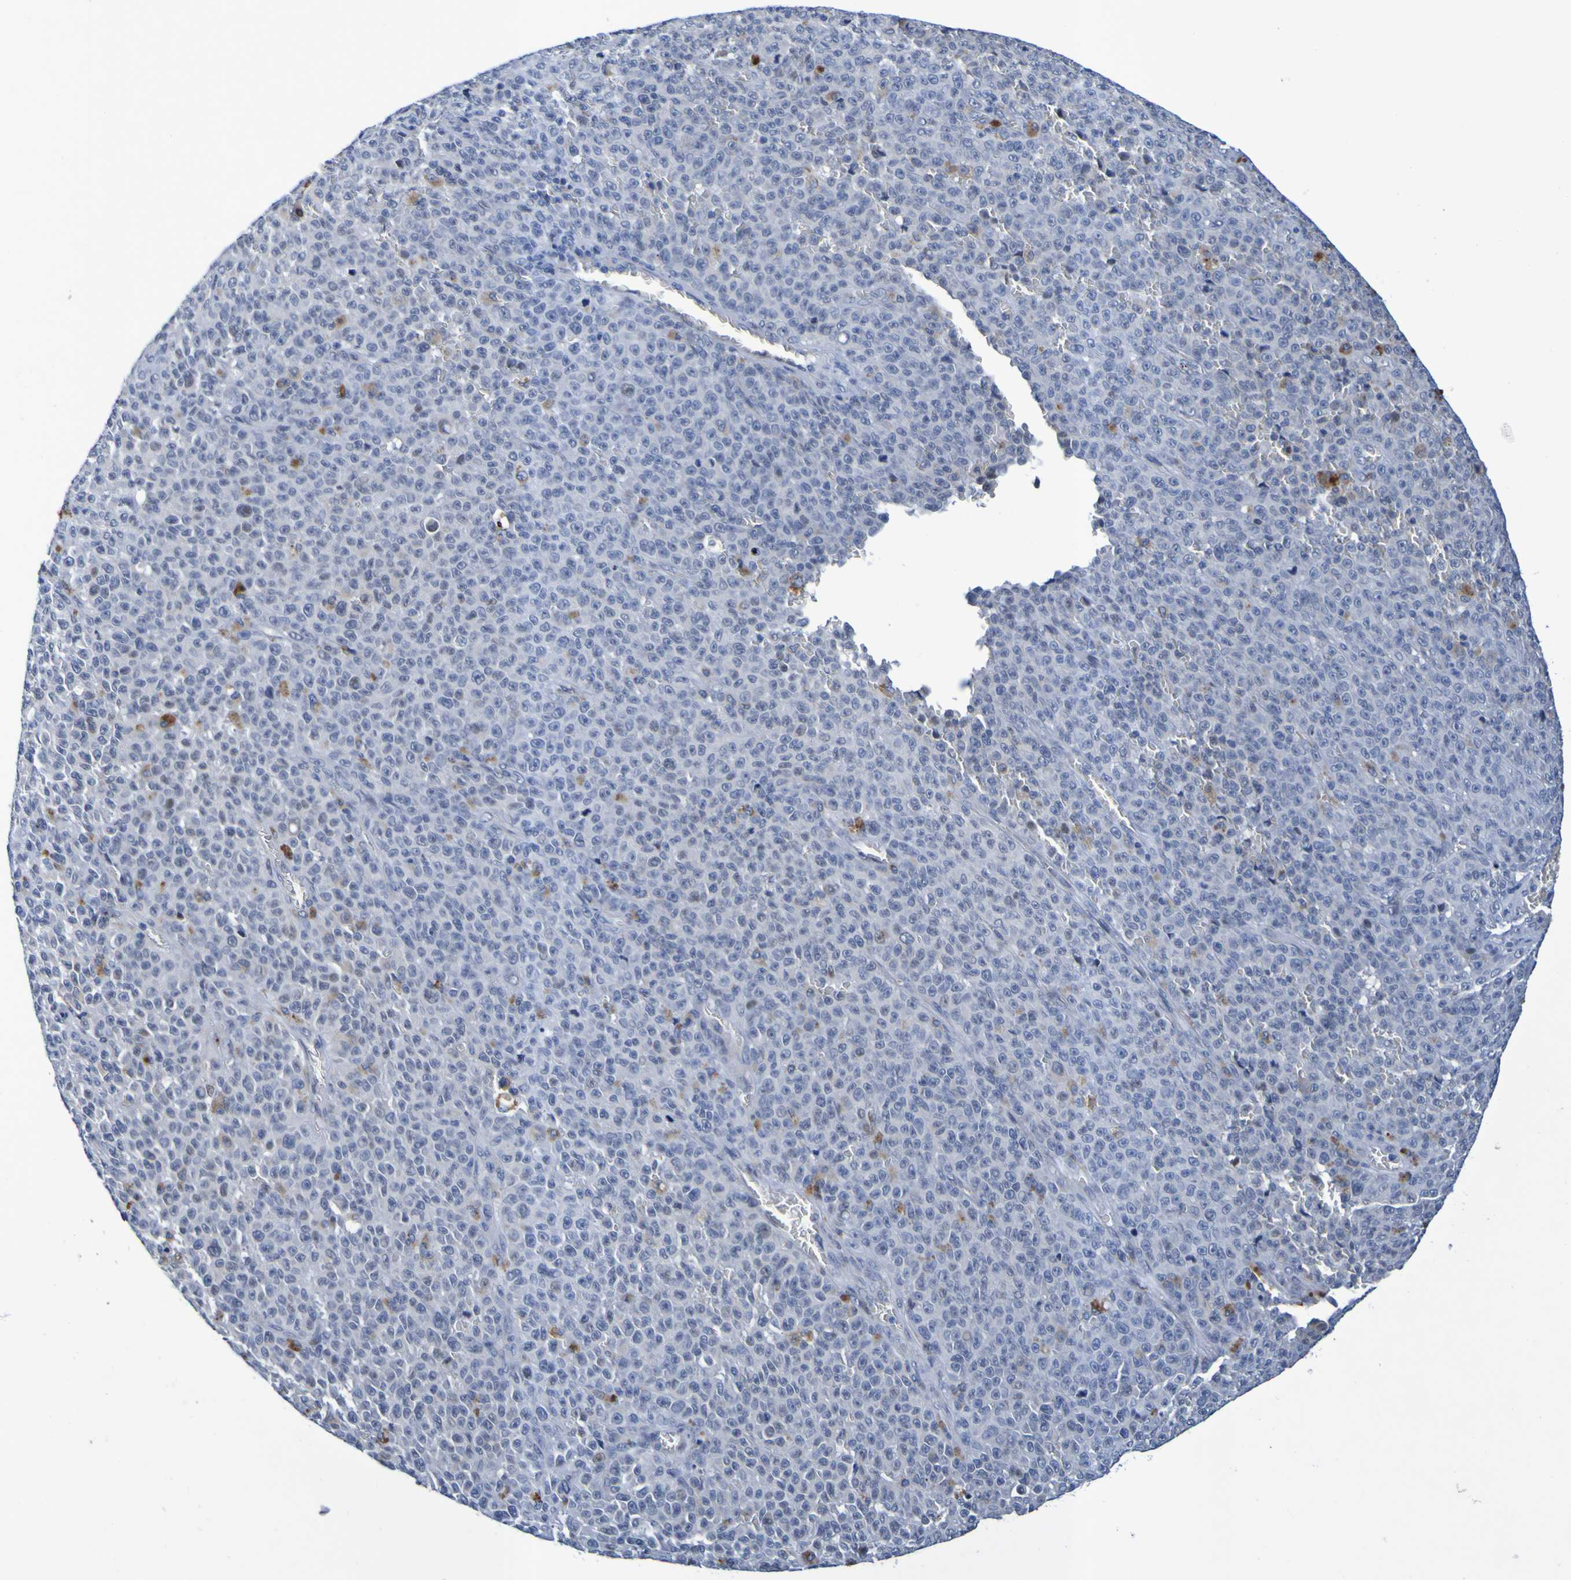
{"staining": {"intensity": "negative", "quantity": "none", "location": "none"}, "tissue": "melanoma", "cell_type": "Tumor cells", "image_type": "cancer", "snomed": [{"axis": "morphology", "description": "Malignant melanoma, NOS"}, {"axis": "topography", "description": "Skin"}], "caption": "Immunohistochemistry (IHC) image of neoplastic tissue: human malignant melanoma stained with DAB exhibits no significant protein positivity in tumor cells.", "gene": "VMA21", "patient": {"sex": "female", "age": 82}}